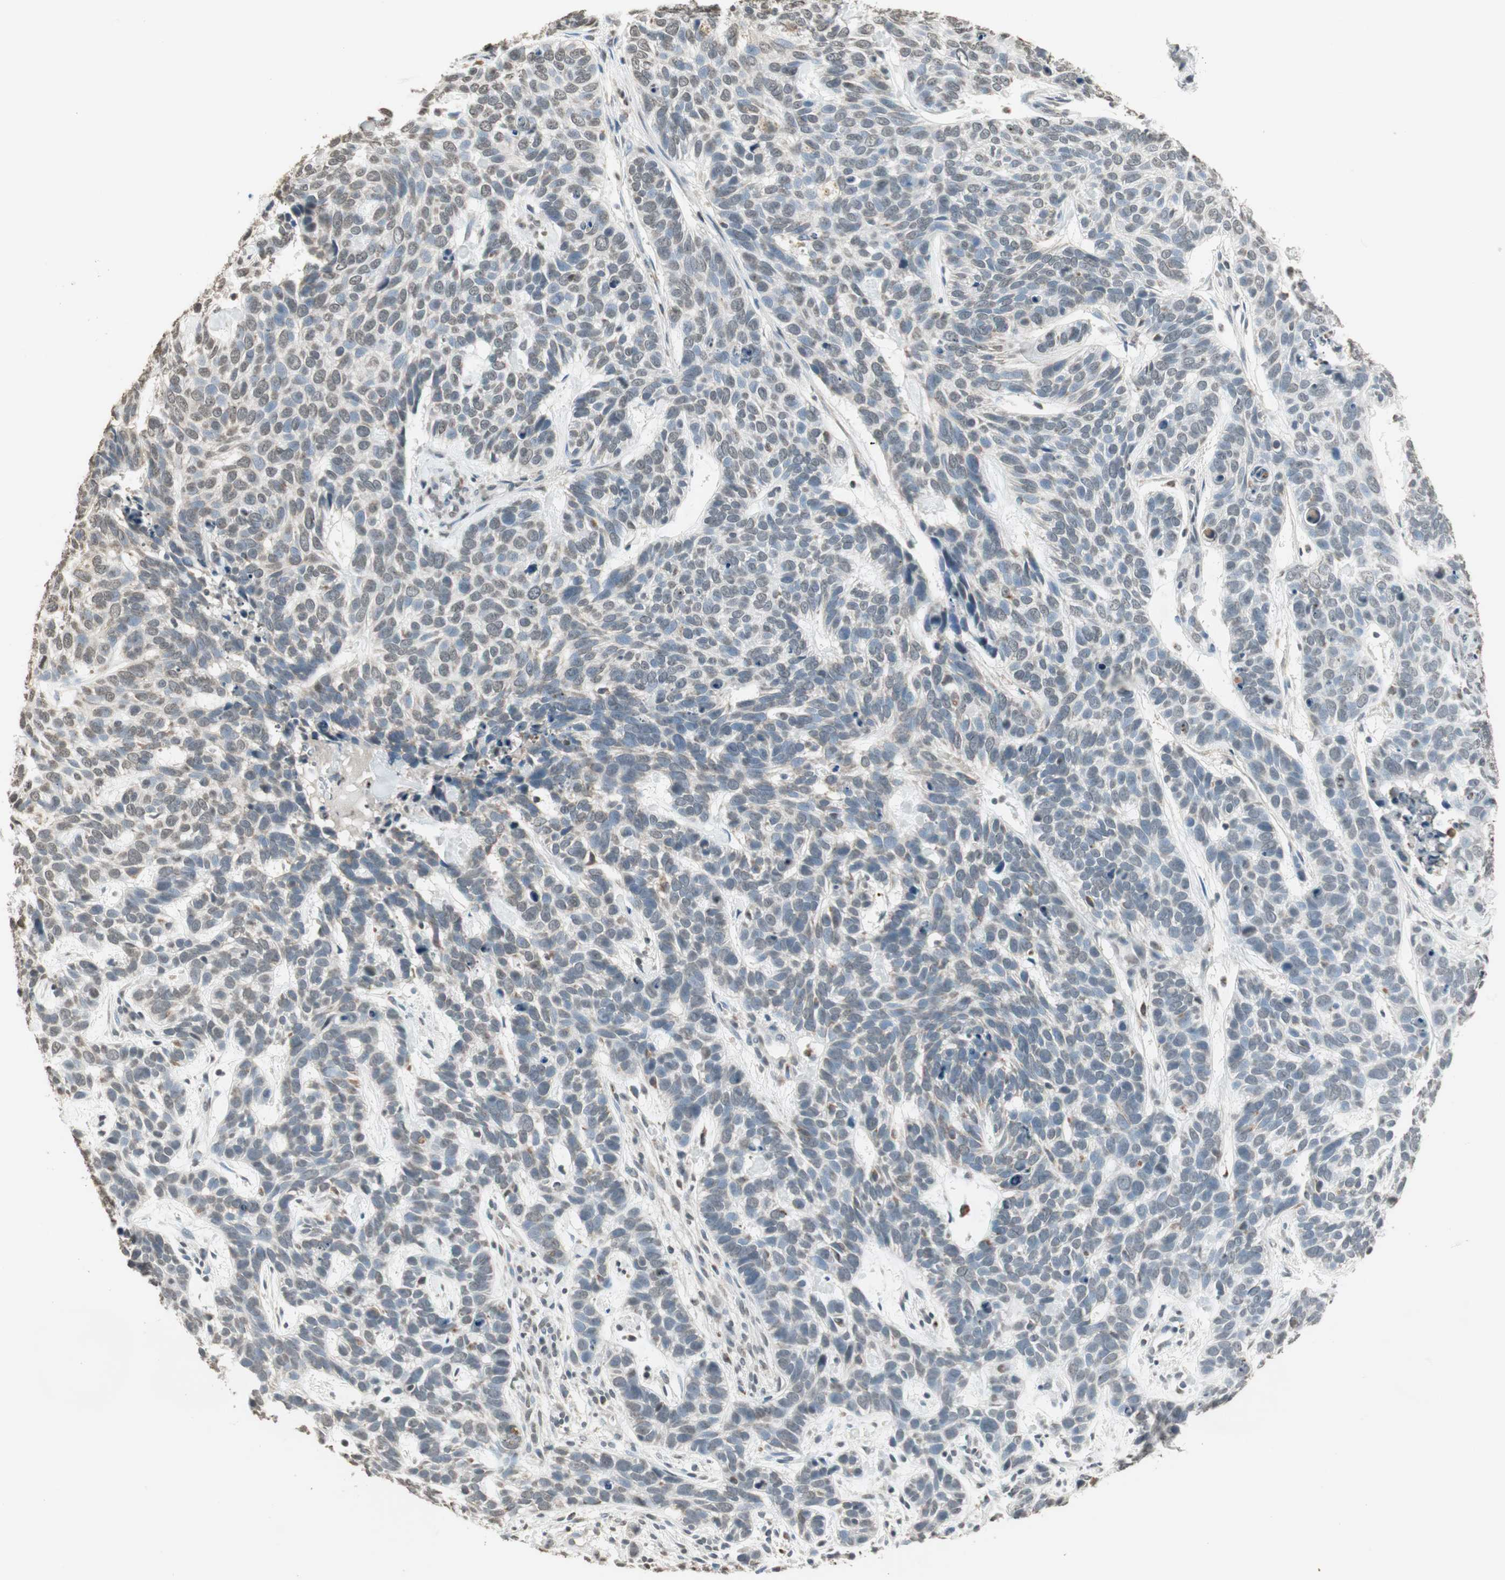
{"staining": {"intensity": "weak", "quantity": "<25%", "location": "nuclear"}, "tissue": "skin cancer", "cell_type": "Tumor cells", "image_type": "cancer", "snomed": [{"axis": "morphology", "description": "Basal cell carcinoma"}, {"axis": "topography", "description": "Skin"}], "caption": "A histopathology image of human skin basal cell carcinoma is negative for staining in tumor cells.", "gene": "PRELID1", "patient": {"sex": "male", "age": 87}}